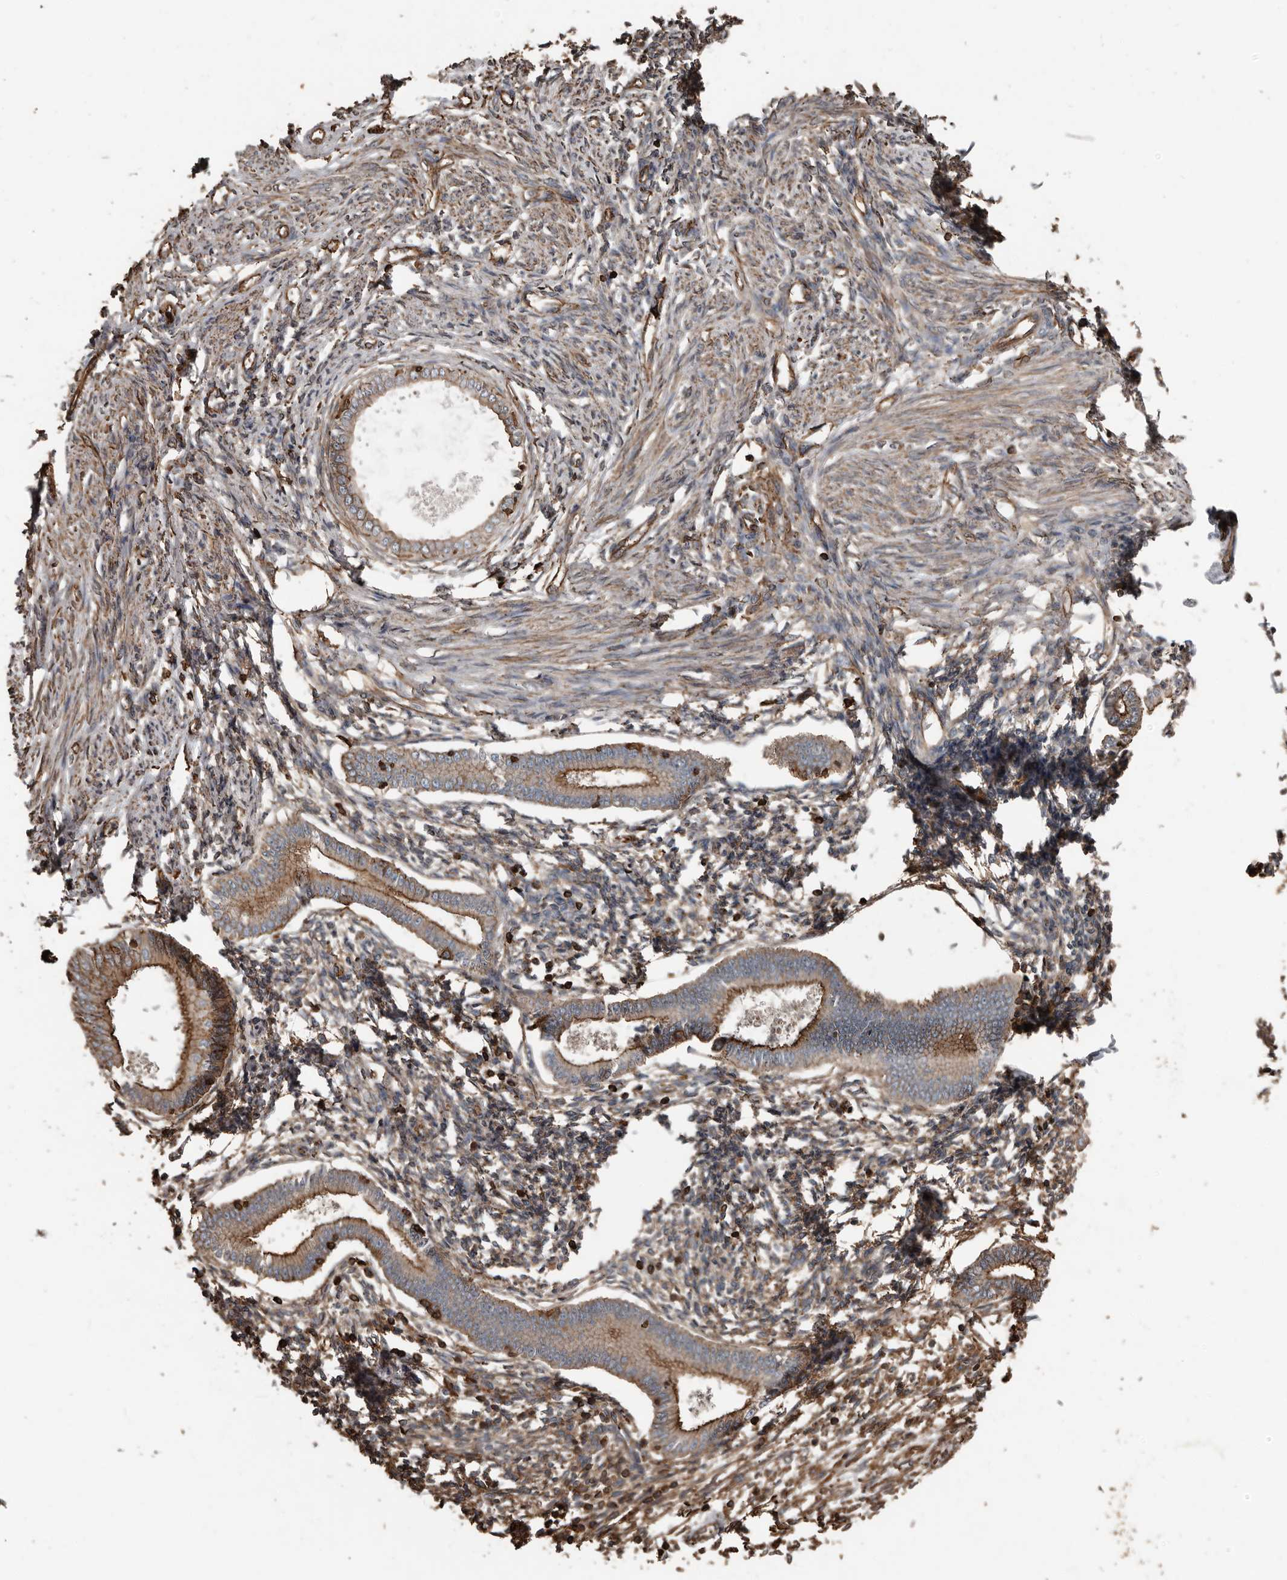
{"staining": {"intensity": "strong", "quantity": "25%-75%", "location": "cytoplasmic/membranous"}, "tissue": "endometrium", "cell_type": "Cells in endometrial stroma", "image_type": "normal", "snomed": [{"axis": "morphology", "description": "Normal tissue, NOS"}, {"axis": "topography", "description": "Endometrium"}], "caption": "A histopathology image of endometrium stained for a protein demonstrates strong cytoplasmic/membranous brown staining in cells in endometrial stroma. The protein is stained brown, and the nuclei are stained in blue (DAB IHC with brightfield microscopy, high magnification).", "gene": "DENND6B", "patient": {"sex": "female", "age": 56}}